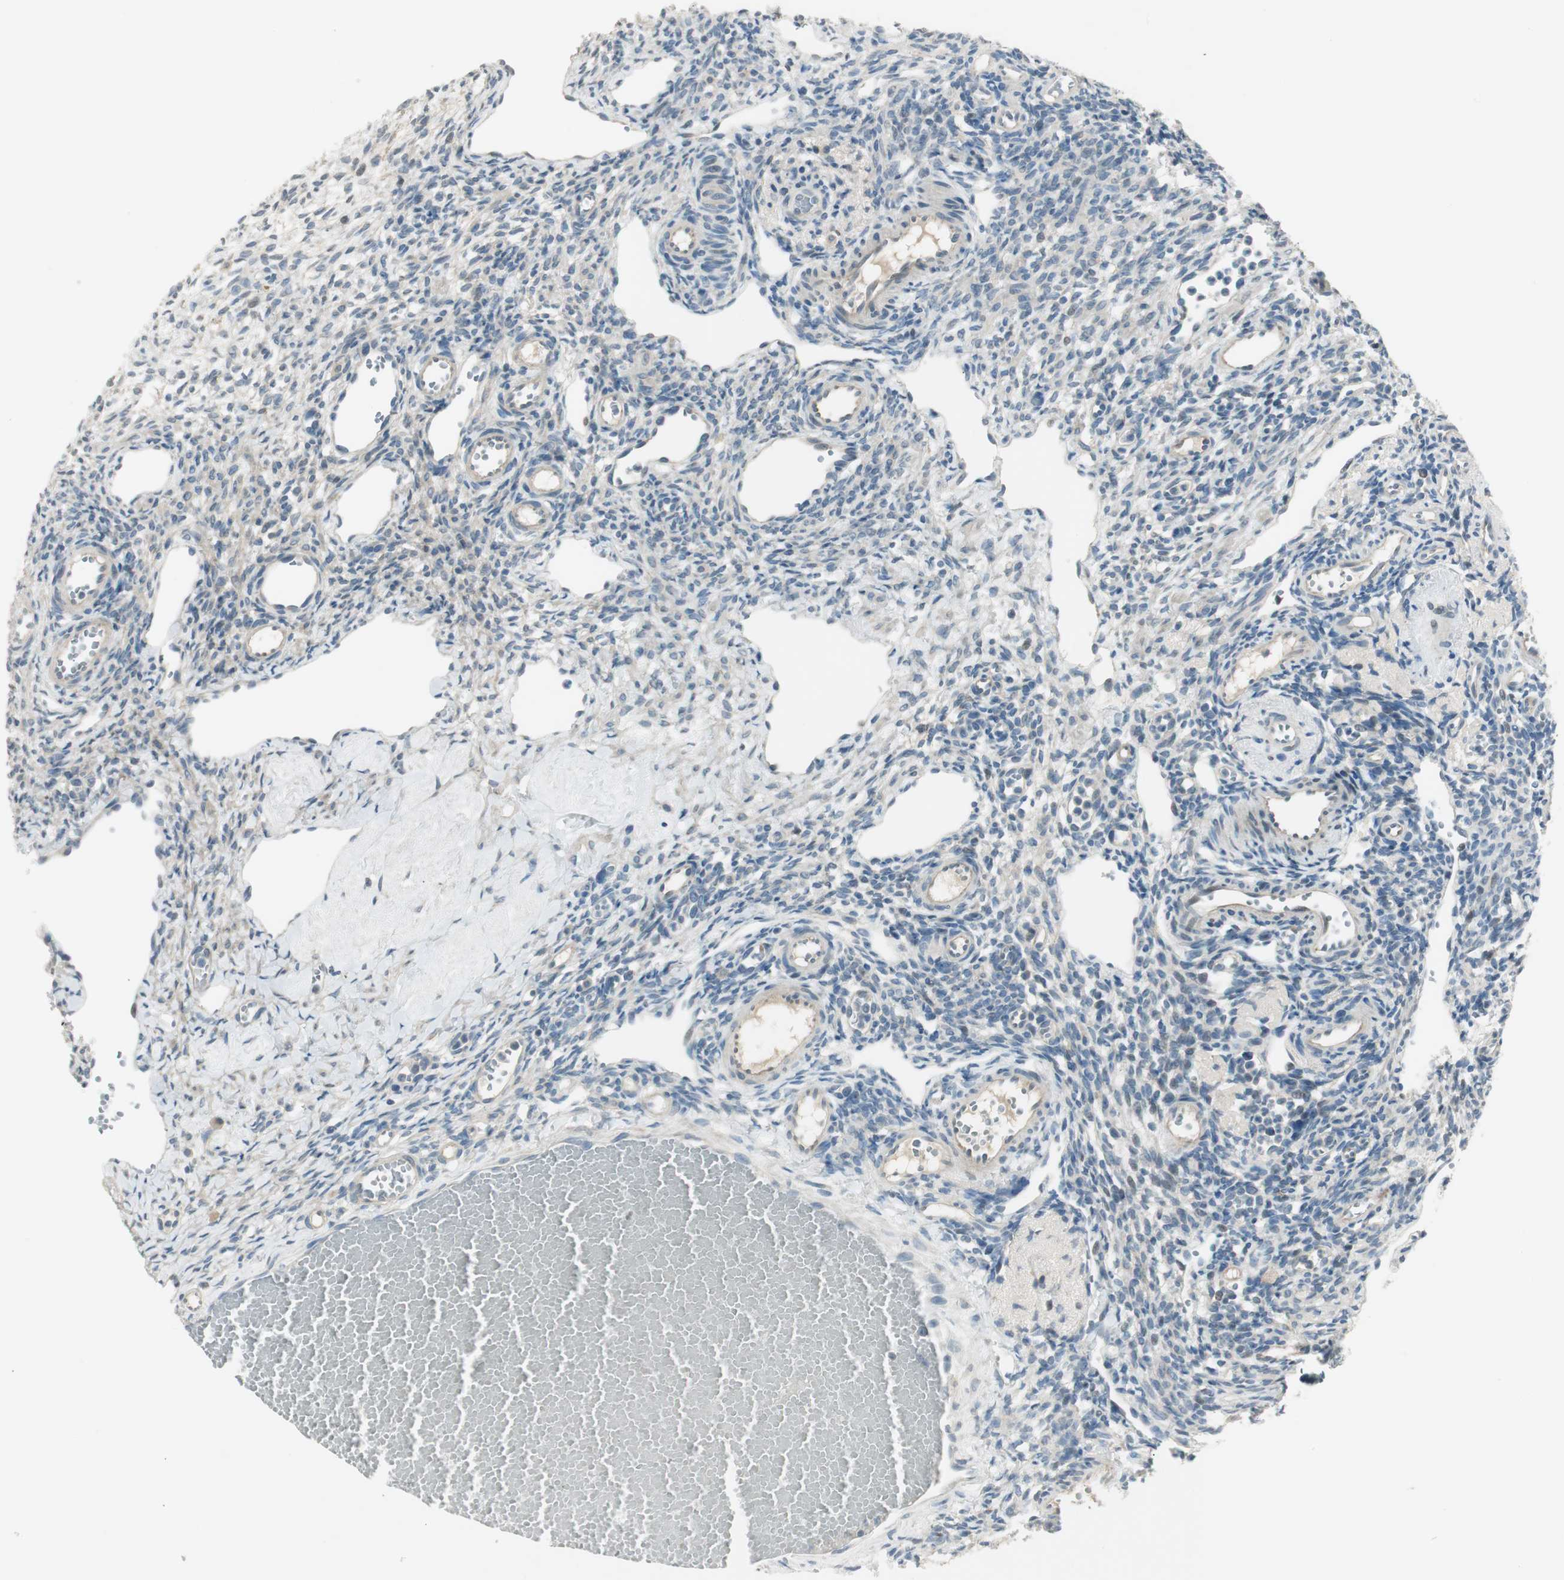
{"staining": {"intensity": "negative", "quantity": "none", "location": "none"}, "tissue": "ovary", "cell_type": "Ovarian stroma cells", "image_type": "normal", "snomed": [{"axis": "morphology", "description": "Normal tissue, NOS"}, {"axis": "topography", "description": "Ovary"}], "caption": "Ovarian stroma cells are negative for protein expression in unremarkable human ovary. (DAB (3,3'-diaminobenzidine) IHC visualized using brightfield microscopy, high magnification).", "gene": "PCDHB15", "patient": {"sex": "female", "age": 33}}